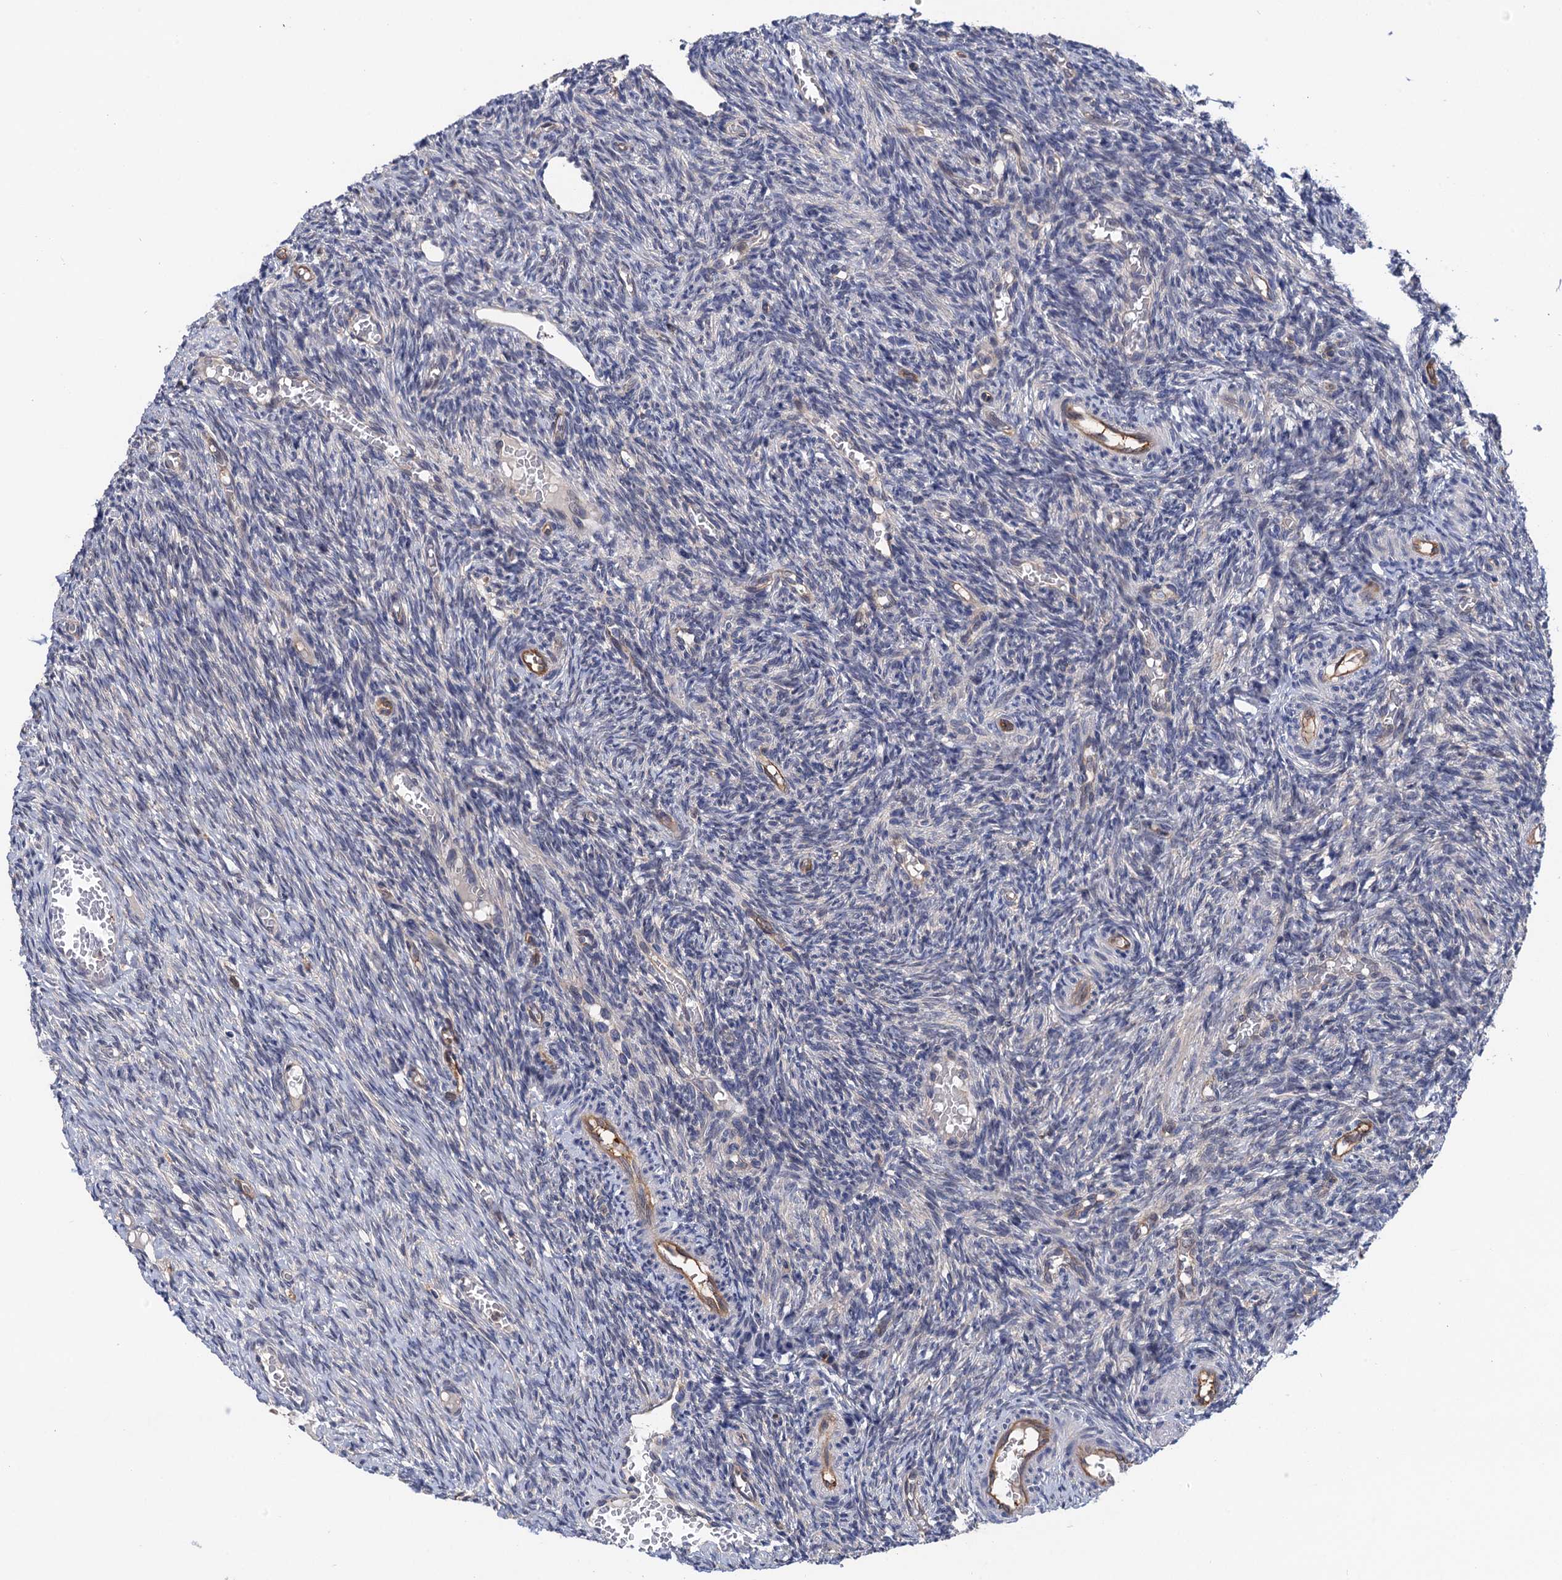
{"staining": {"intensity": "moderate", "quantity": ">75%", "location": "cytoplasmic/membranous"}, "tissue": "ovary", "cell_type": "Follicle cells", "image_type": "normal", "snomed": [{"axis": "morphology", "description": "Normal tissue, NOS"}, {"axis": "topography", "description": "Ovary"}], "caption": "Follicle cells show moderate cytoplasmic/membranous expression in about >75% of cells in normal ovary.", "gene": "NEK8", "patient": {"sex": "female", "age": 27}}